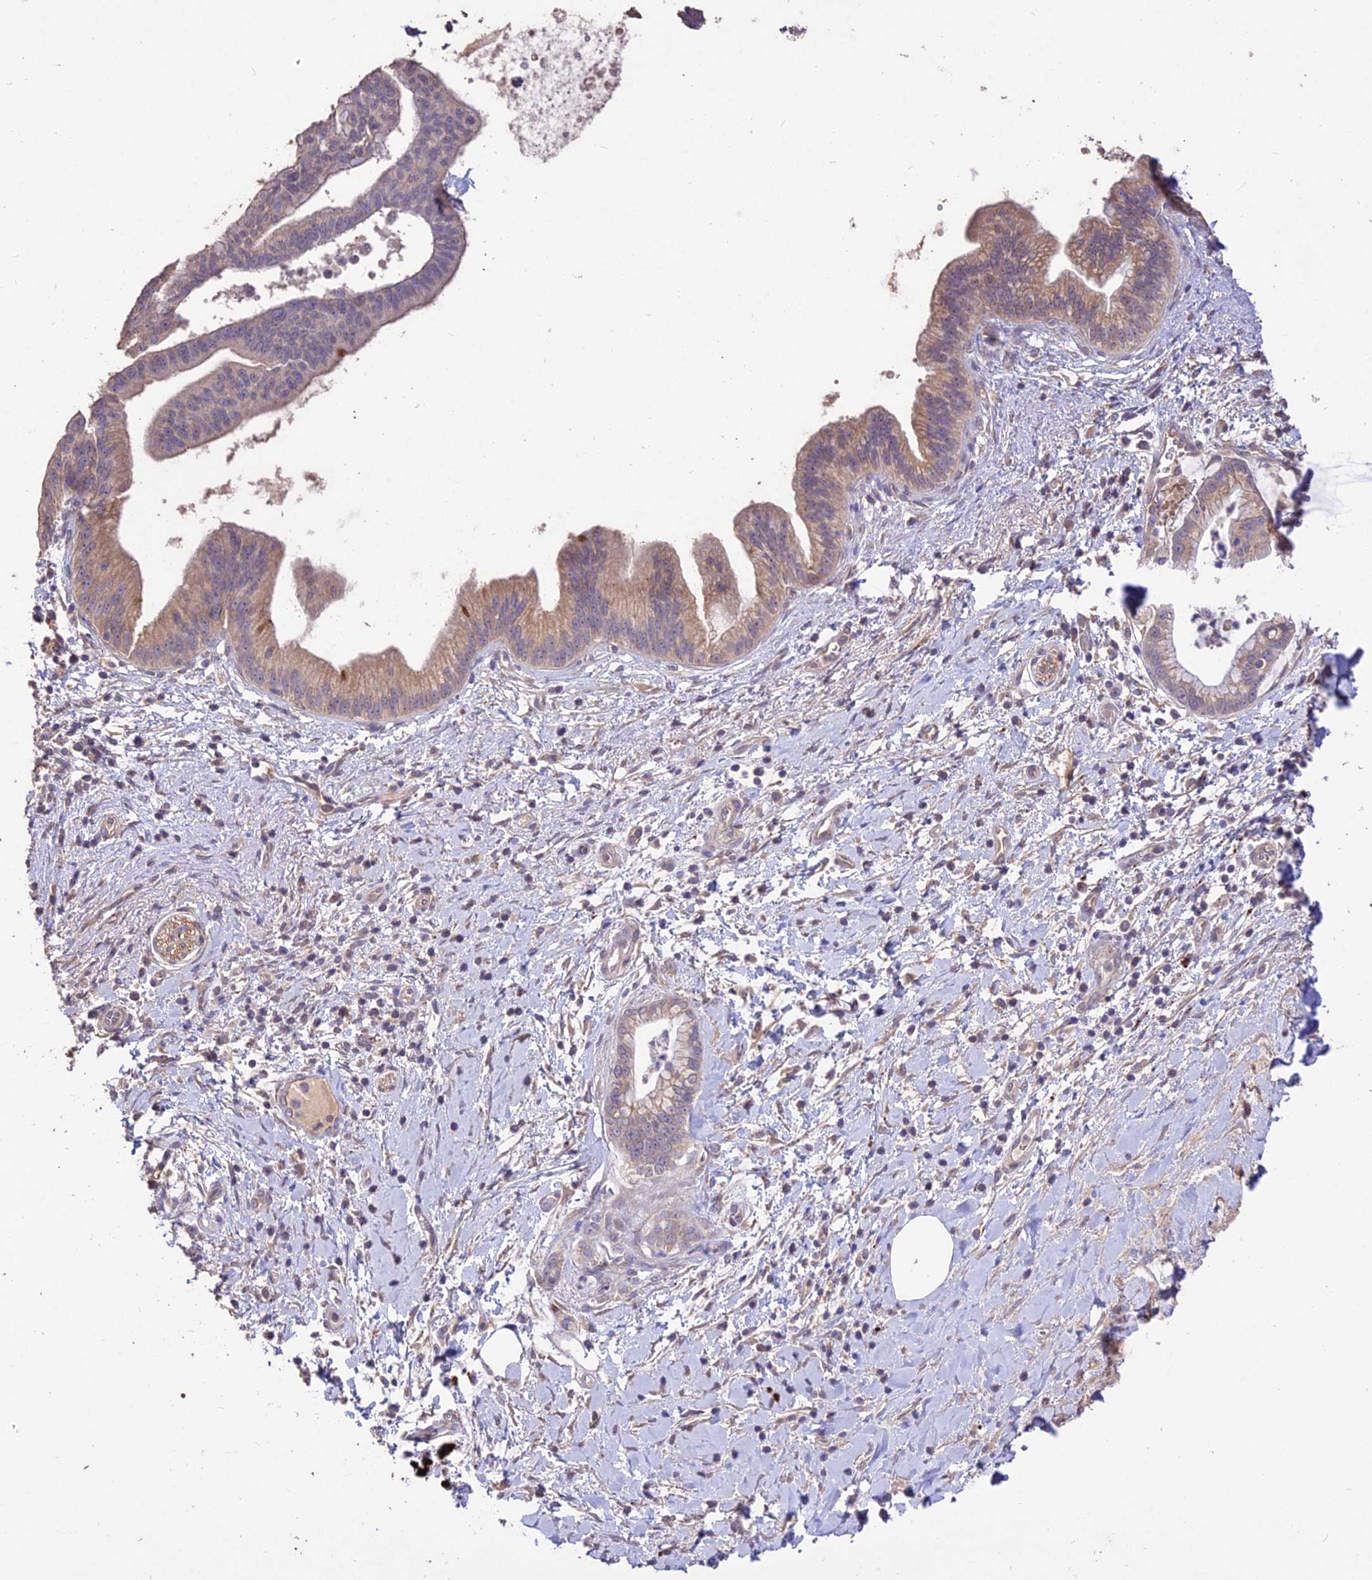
{"staining": {"intensity": "weak", "quantity": "25%-75%", "location": "cytoplasmic/membranous"}, "tissue": "pancreatic cancer", "cell_type": "Tumor cells", "image_type": "cancer", "snomed": [{"axis": "morphology", "description": "Adenocarcinoma, NOS"}, {"axis": "topography", "description": "Pancreas"}], "caption": "High-magnification brightfield microscopy of pancreatic adenocarcinoma stained with DAB (3,3'-diaminobenzidine) (brown) and counterstained with hematoxylin (blue). tumor cells exhibit weak cytoplasmic/membranous positivity is appreciated in about25%-75% of cells.", "gene": "SDHD", "patient": {"sex": "male", "age": 78}}